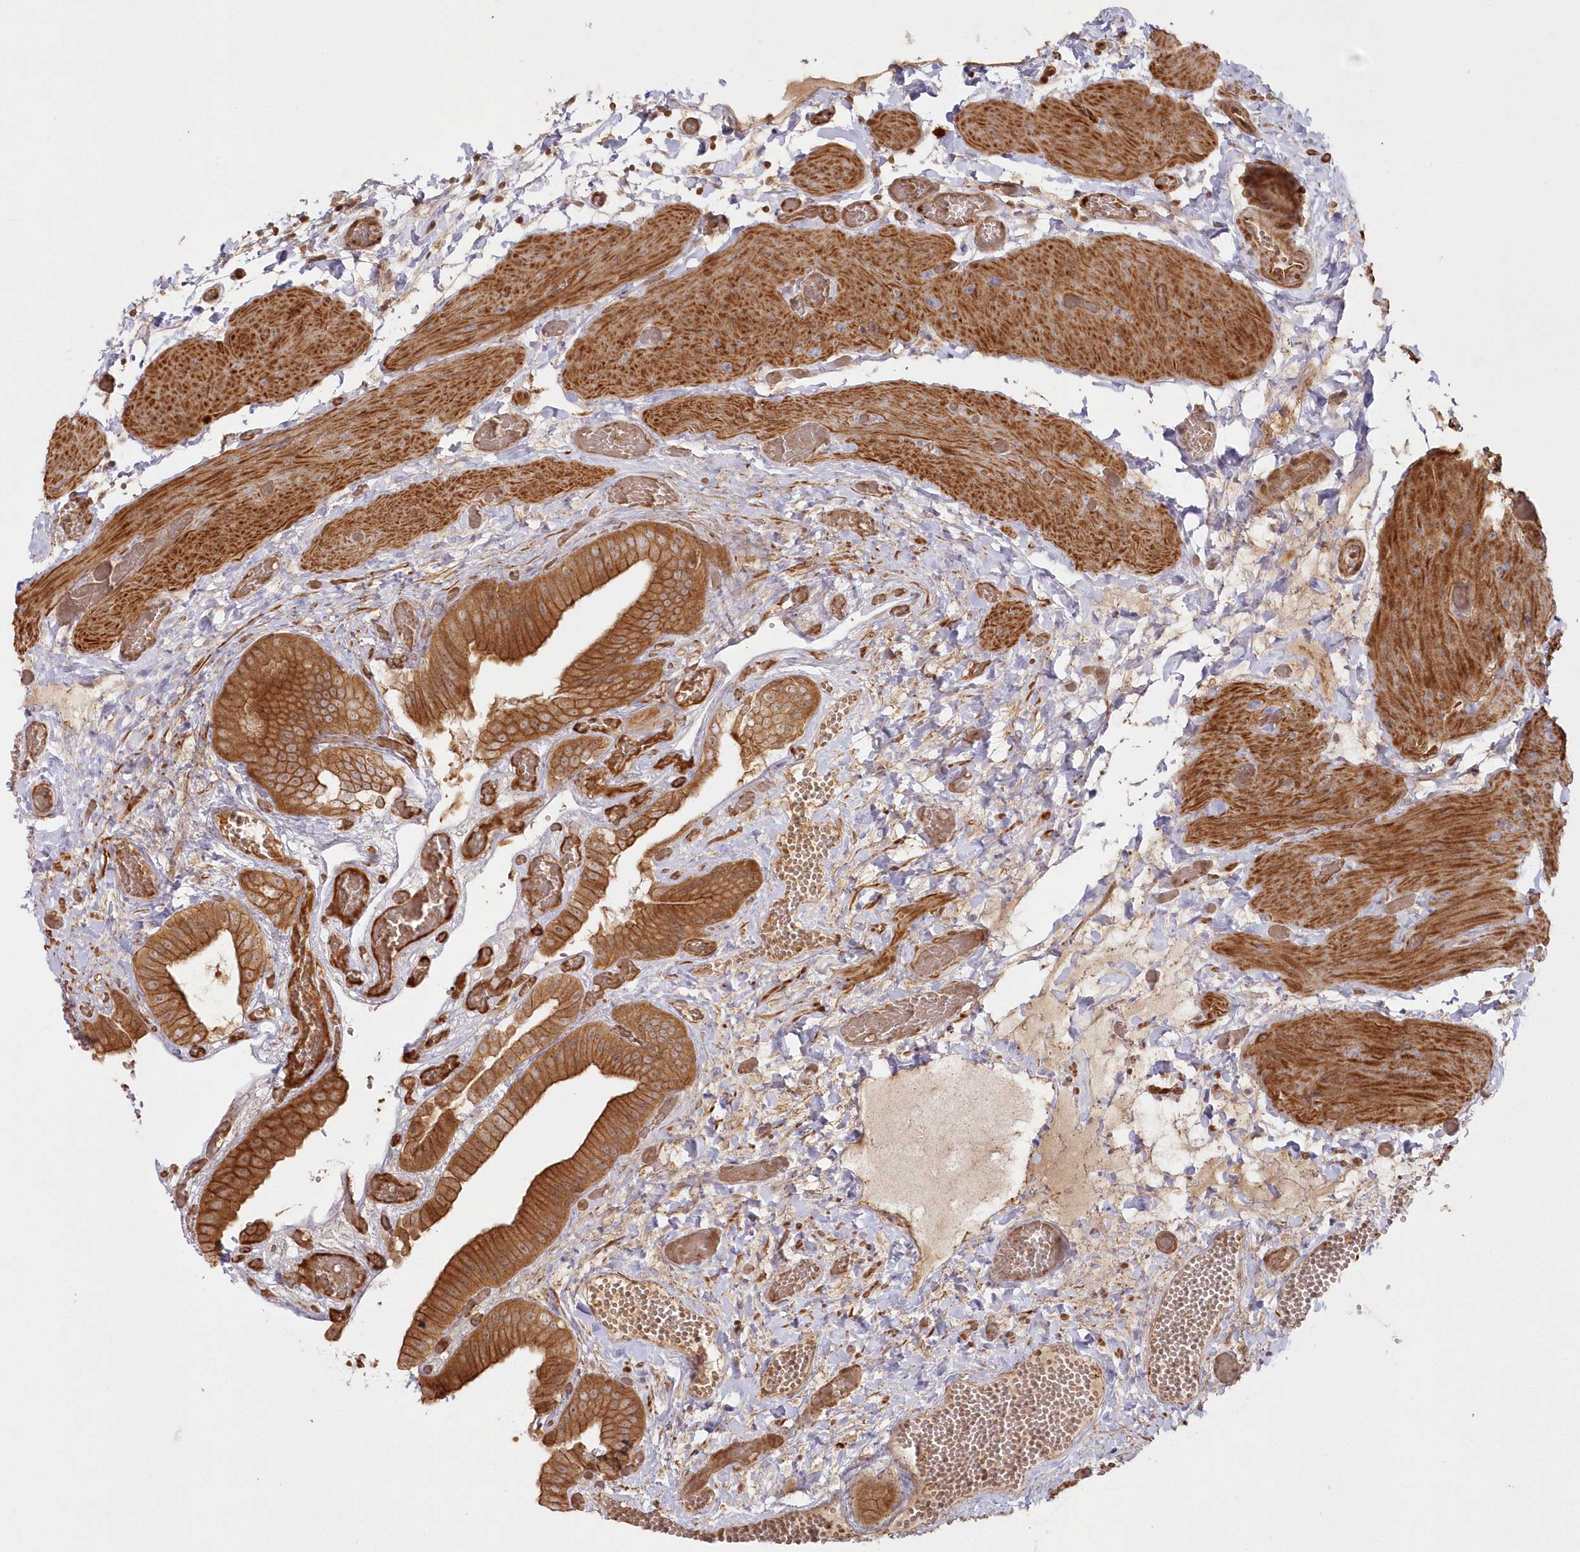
{"staining": {"intensity": "strong", "quantity": ">75%", "location": "cytoplasmic/membranous"}, "tissue": "gallbladder", "cell_type": "Glandular cells", "image_type": "normal", "snomed": [{"axis": "morphology", "description": "Normal tissue, NOS"}, {"axis": "topography", "description": "Gallbladder"}], "caption": "The image exhibits immunohistochemical staining of unremarkable gallbladder. There is strong cytoplasmic/membranous positivity is seen in about >75% of glandular cells. The staining is performed using DAB (3,3'-diaminobenzidine) brown chromogen to label protein expression. The nuclei are counter-stained blue using hematoxylin.", "gene": "RGCC", "patient": {"sex": "female", "age": 64}}